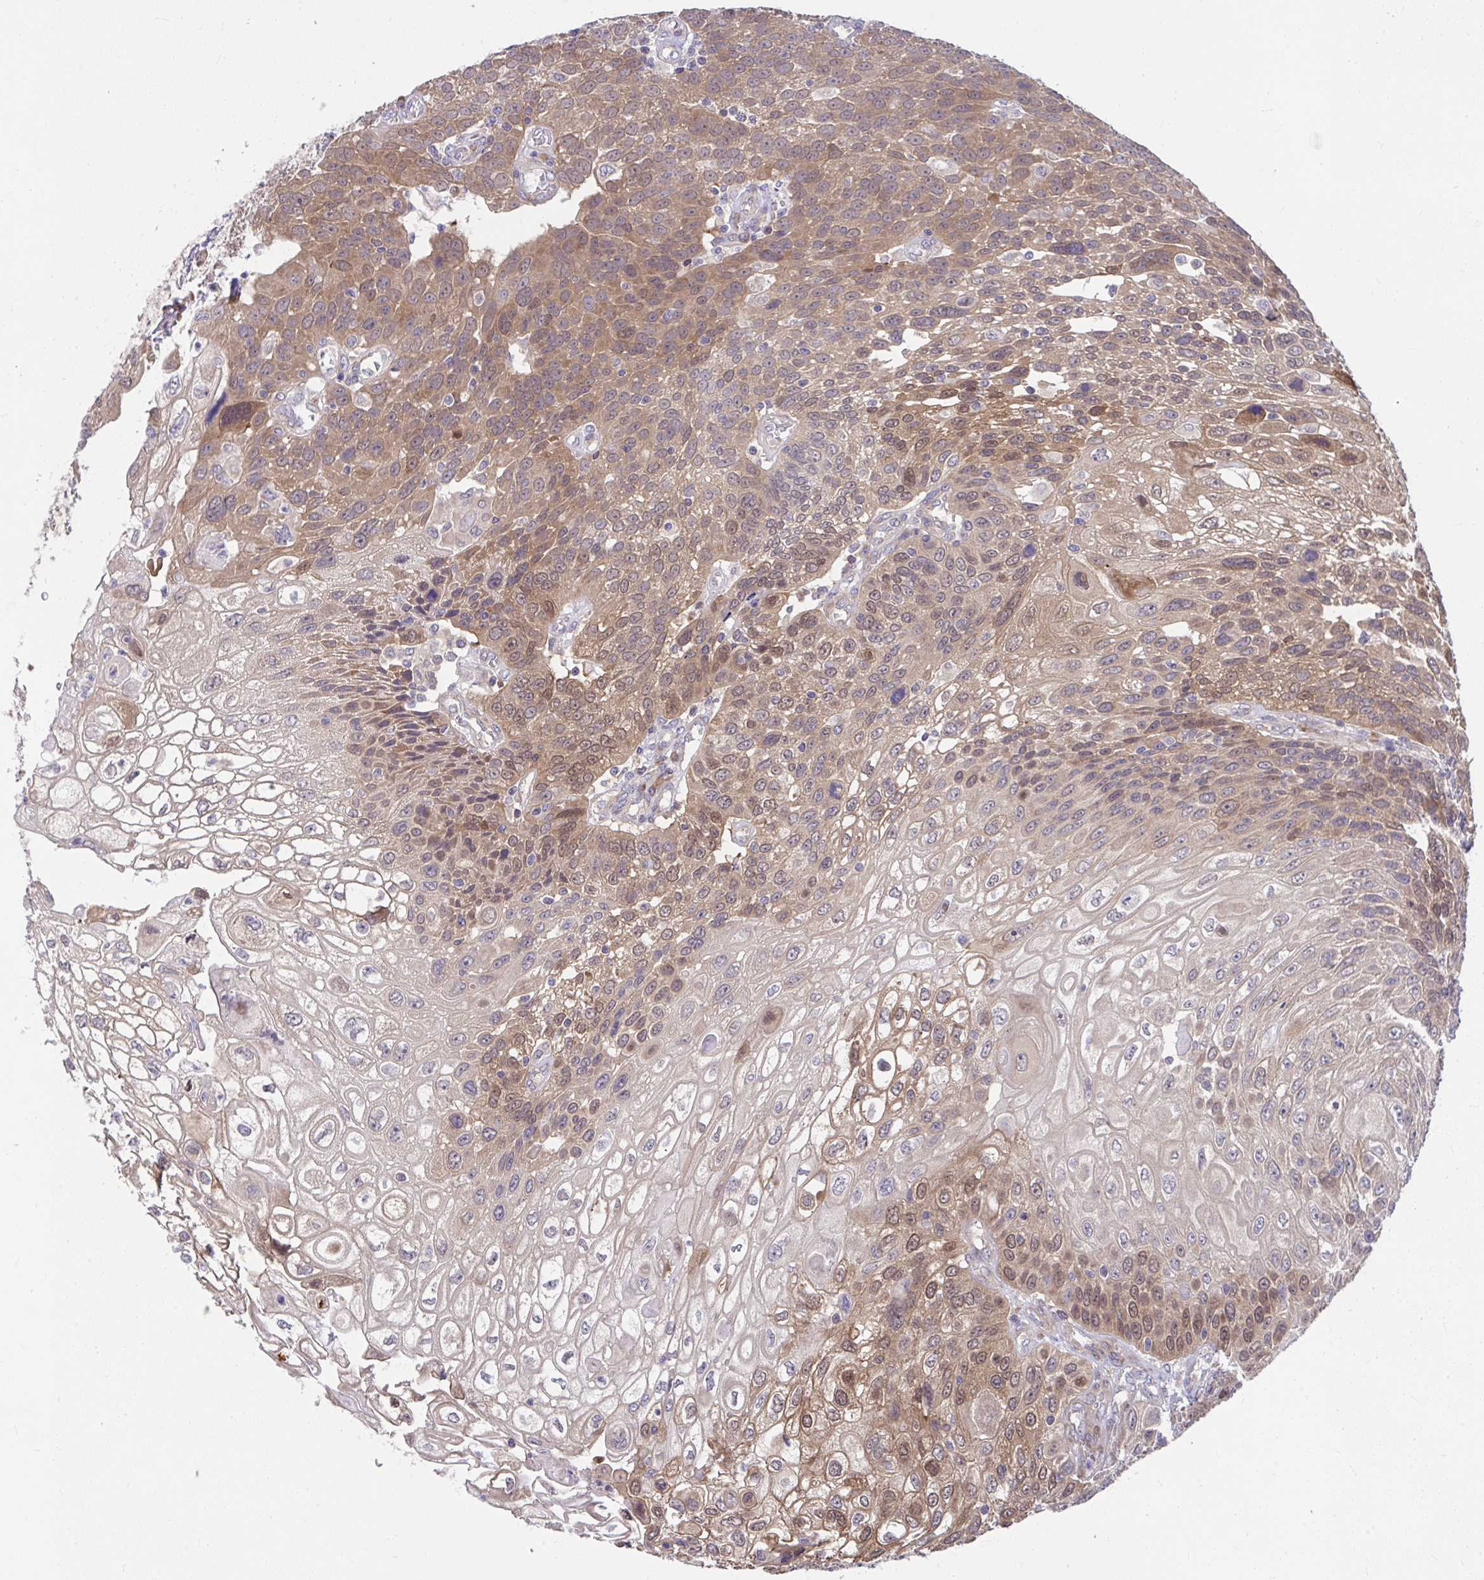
{"staining": {"intensity": "moderate", "quantity": ">75%", "location": "cytoplasmic/membranous,nuclear"}, "tissue": "urothelial cancer", "cell_type": "Tumor cells", "image_type": "cancer", "snomed": [{"axis": "morphology", "description": "Urothelial carcinoma, High grade"}, {"axis": "topography", "description": "Urinary bladder"}], "caption": "Tumor cells display medium levels of moderate cytoplasmic/membranous and nuclear expression in approximately >75% of cells in high-grade urothelial carcinoma.", "gene": "PCDHB7", "patient": {"sex": "female", "age": 70}}